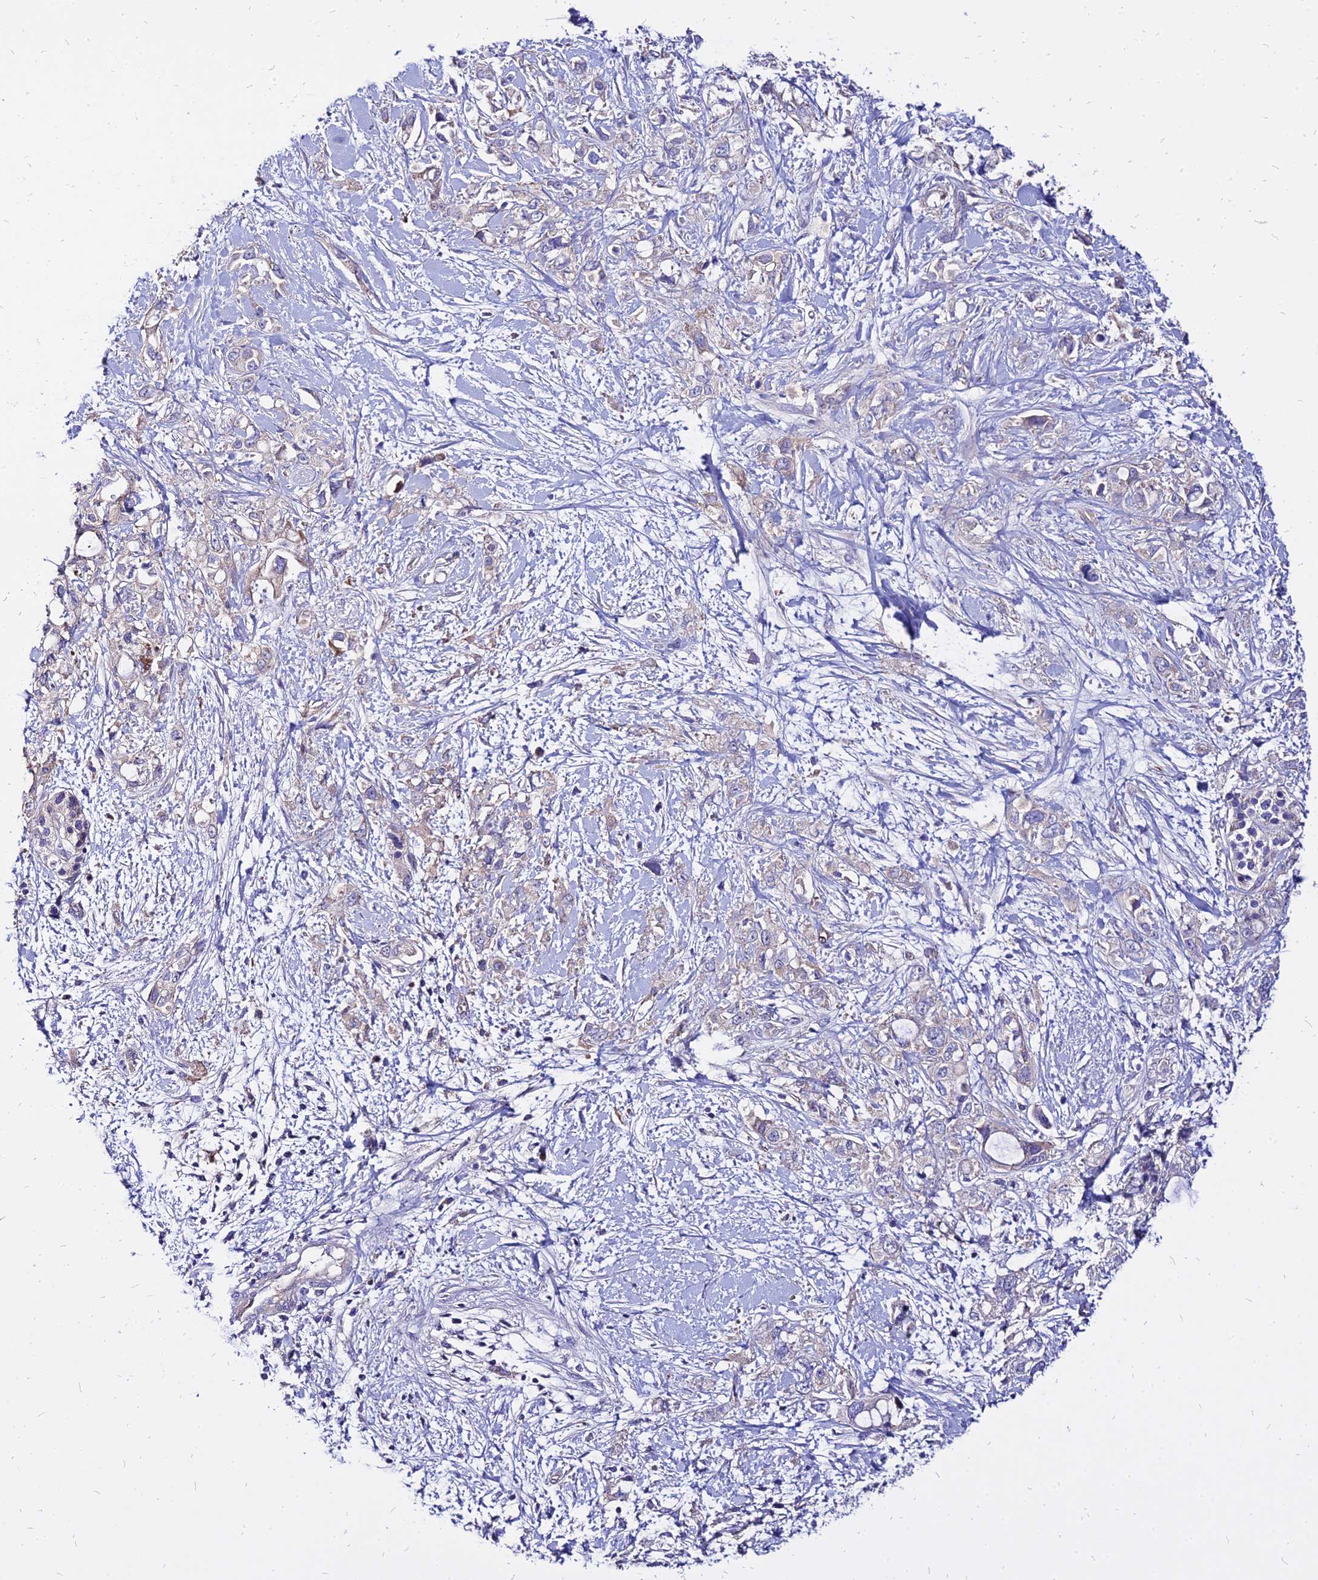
{"staining": {"intensity": "negative", "quantity": "none", "location": "none"}, "tissue": "pancreatic cancer", "cell_type": "Tumor cells", "image_type": "cancer", "snomed": [{"axis": "morphology", "description": "Adenocarcinoma, NOS"}, {"axis": "topography", "description": "Pancreas"}], "caption": "Tumor cells show no significant expression in pancreatic cancer (adenocarcinoma).", "gene": "COMMD10", "patient": {"sex": "female", "age": 56}}